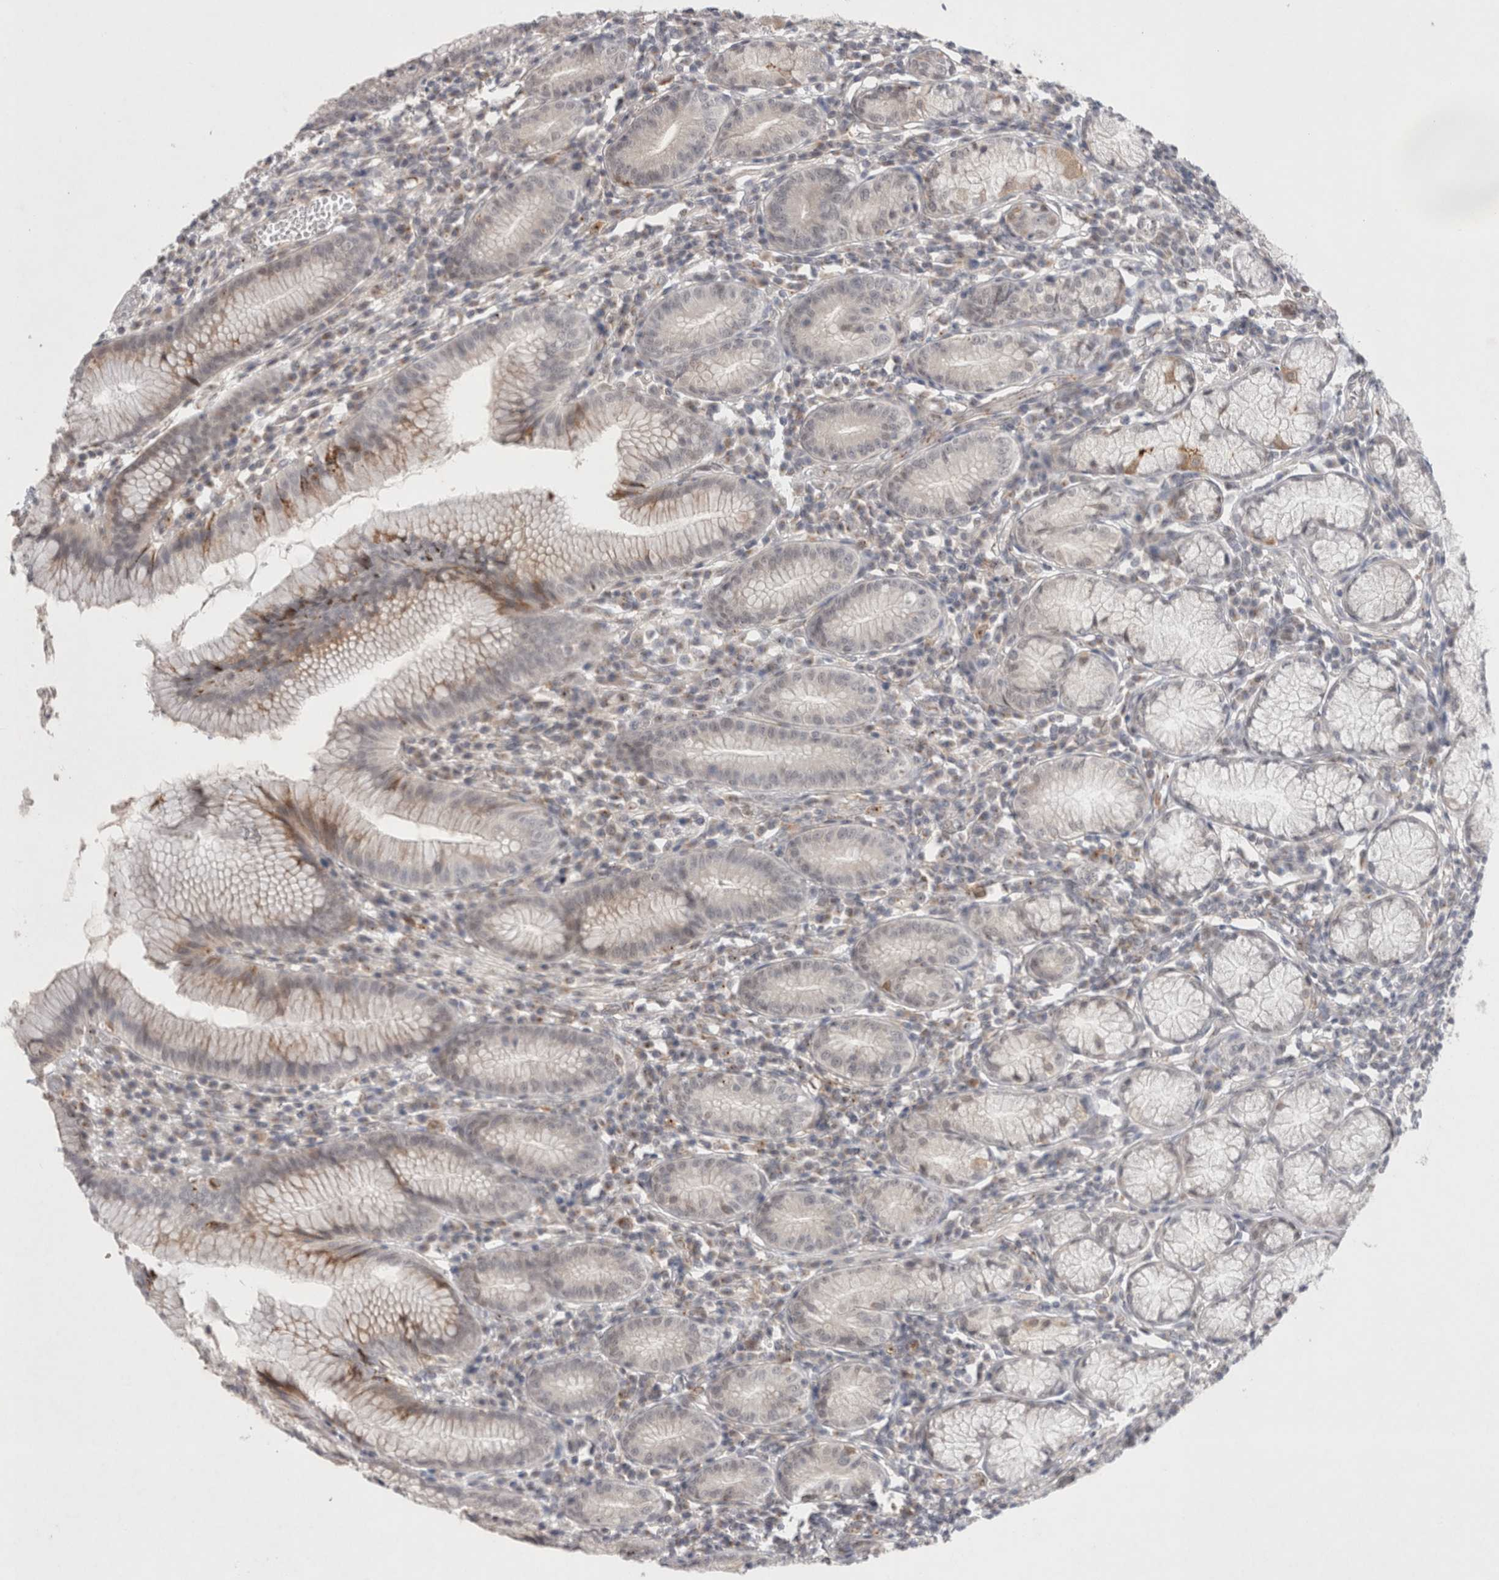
{"staining": {"intensity": "moderate", "quantity": "25%-75%", "location": "cytoplasmic/membranous"}, "tissue": "stomach", "cell_type": "Glandular cells", "image_type": "normal", "snomed": [{"axis": "morphology", "description": "Normal tissue, NOS"}, {"axis": "topography", "description": "Stomach"}], "caption": "Glandular cells display medium levels of moderate cytoplasmic/membranous expression in approximately 25%-75% of cells in benign human stomach.", "gene": "BICD2", "patient": {"sex": "male", "age": 55}}